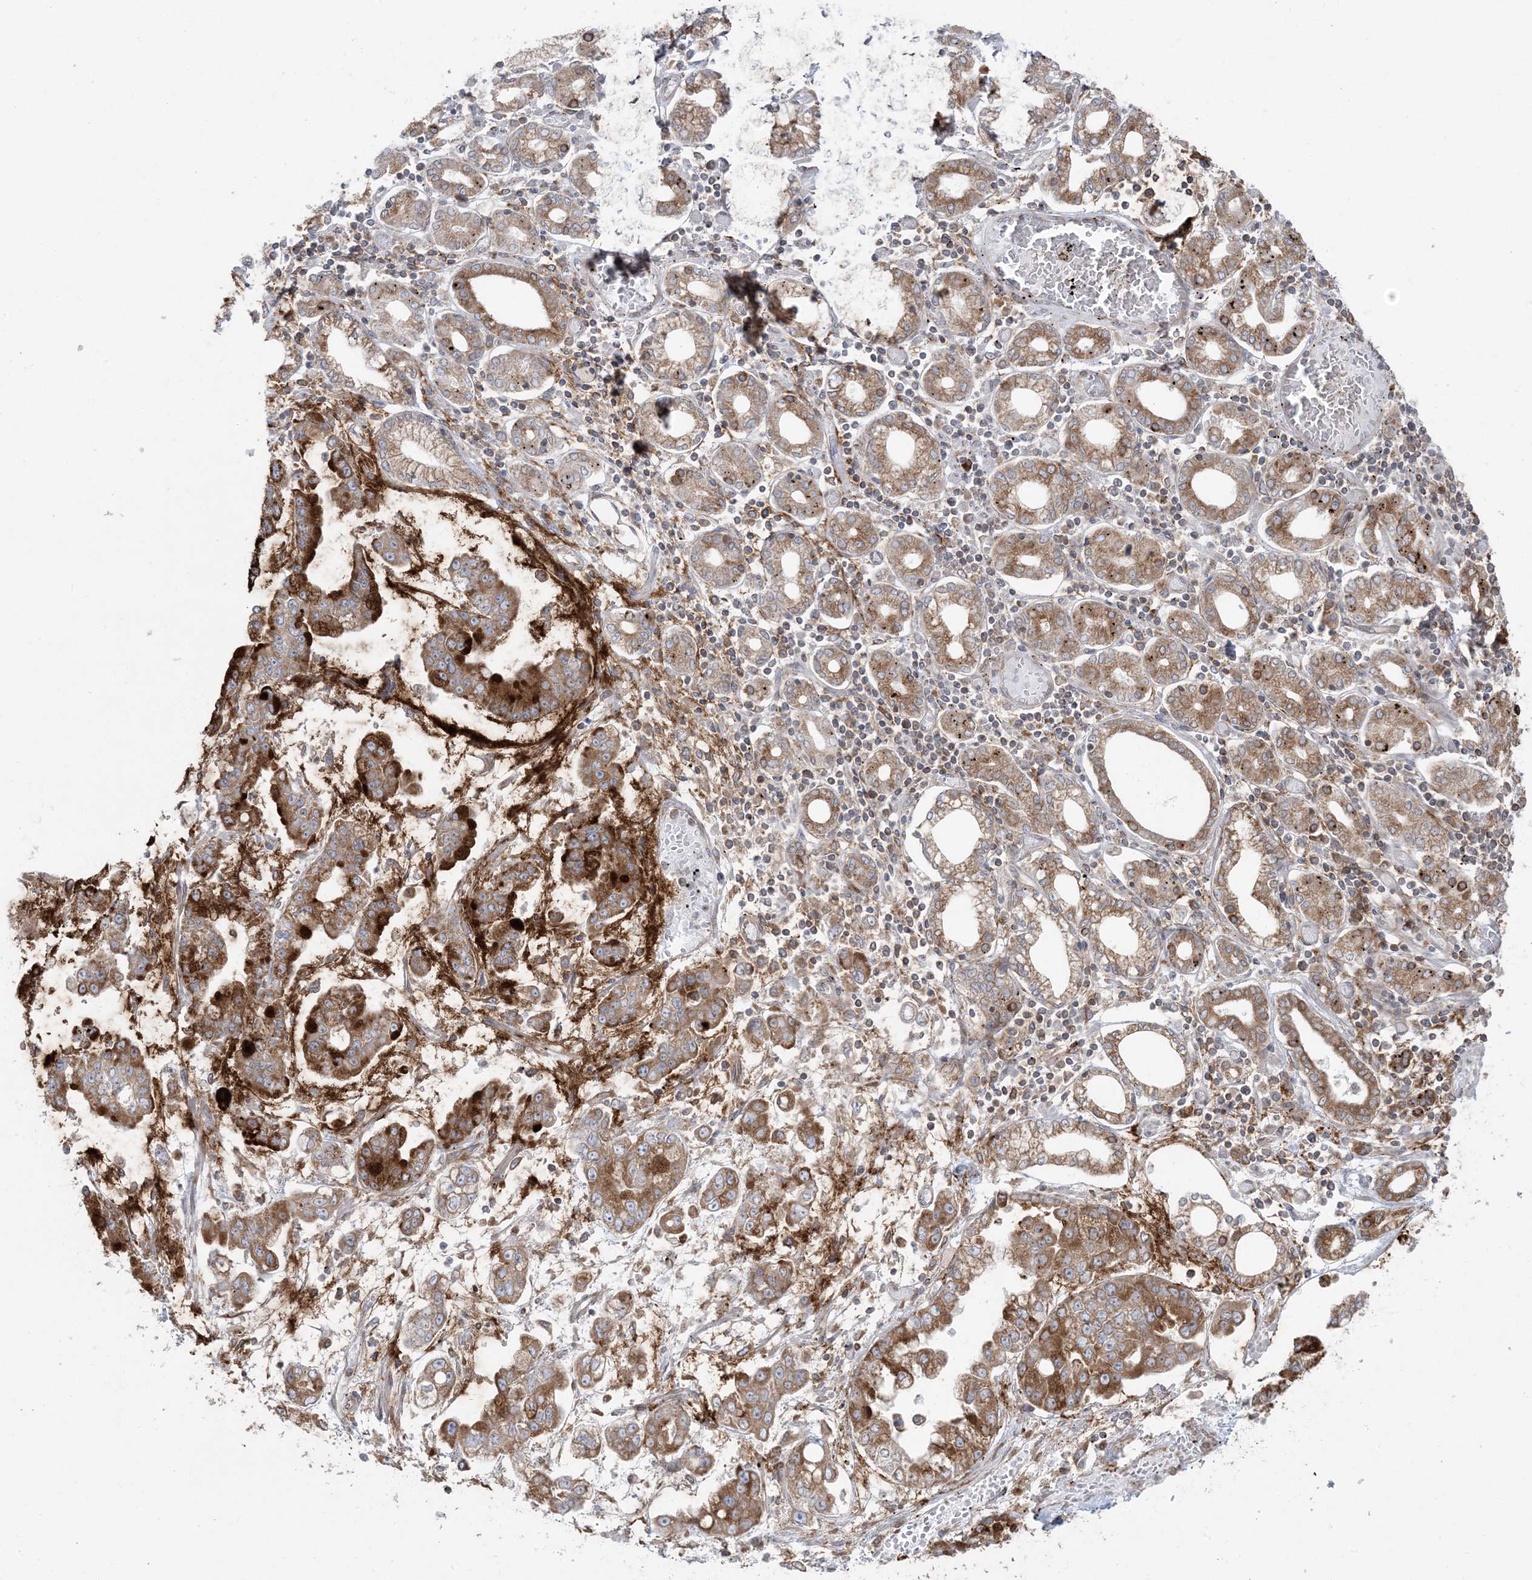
{"staining": {"intensity": "strong", "quantity": "25%-75%", "location": "cytoplasmic/membranous"}, "tissue": "stomach cancer", "cell_type": "Tumor cells", "image_type": "cancer", "snomed": [{"axis": "morphology", "description": "Normal tissue, NOS"}, {"axis": "morphology", "description": "Adenocarcinoma, NOS"}, {"axis": "topography", "description": "Stomach, upper"}, {"axis": "topography", "description": "Stomach"}], "caption": "Human stomach cancer stained with a brown dye exhibits strong cytoplasmic/membranous positive staining in approximately 25%-75% of tumor cells.", "gene": "UBXN4", "patient": {"sex": "male", "age": 76}}